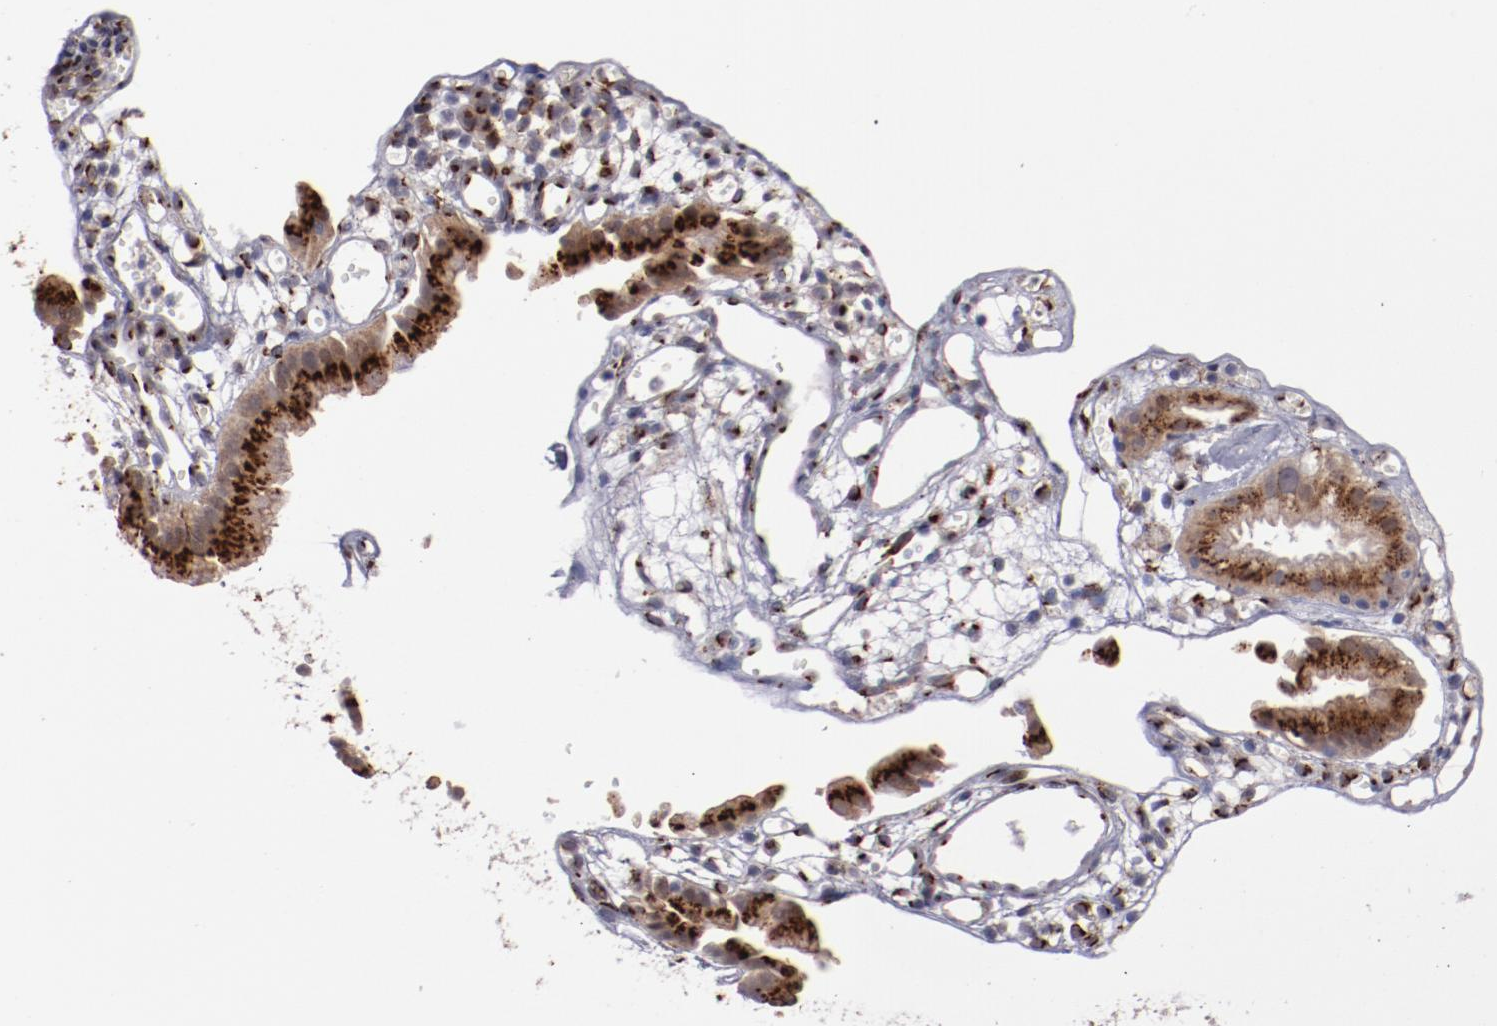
{"staining": {"intensity": "strong", "quantity": ">75%", "location": "cytoplasmic/membranous"}, "tissue": "gallbladder", "cell_type": "Glandular cells", "image_type": "normal", "snomed": [{"axis": "morphology", "description": "Normal tissue, NOS"}, {"axis": "topography", "description": "Gallbladder"}], "caption": "The image shows immunohistochemical staining of benign gallbladder. There is strong cytoplasmic/membranous positivity is seen in approximately >75% of glandular cells.", "gene": "GOLIM4", "patient": {"sex": "male", "age": 65}}